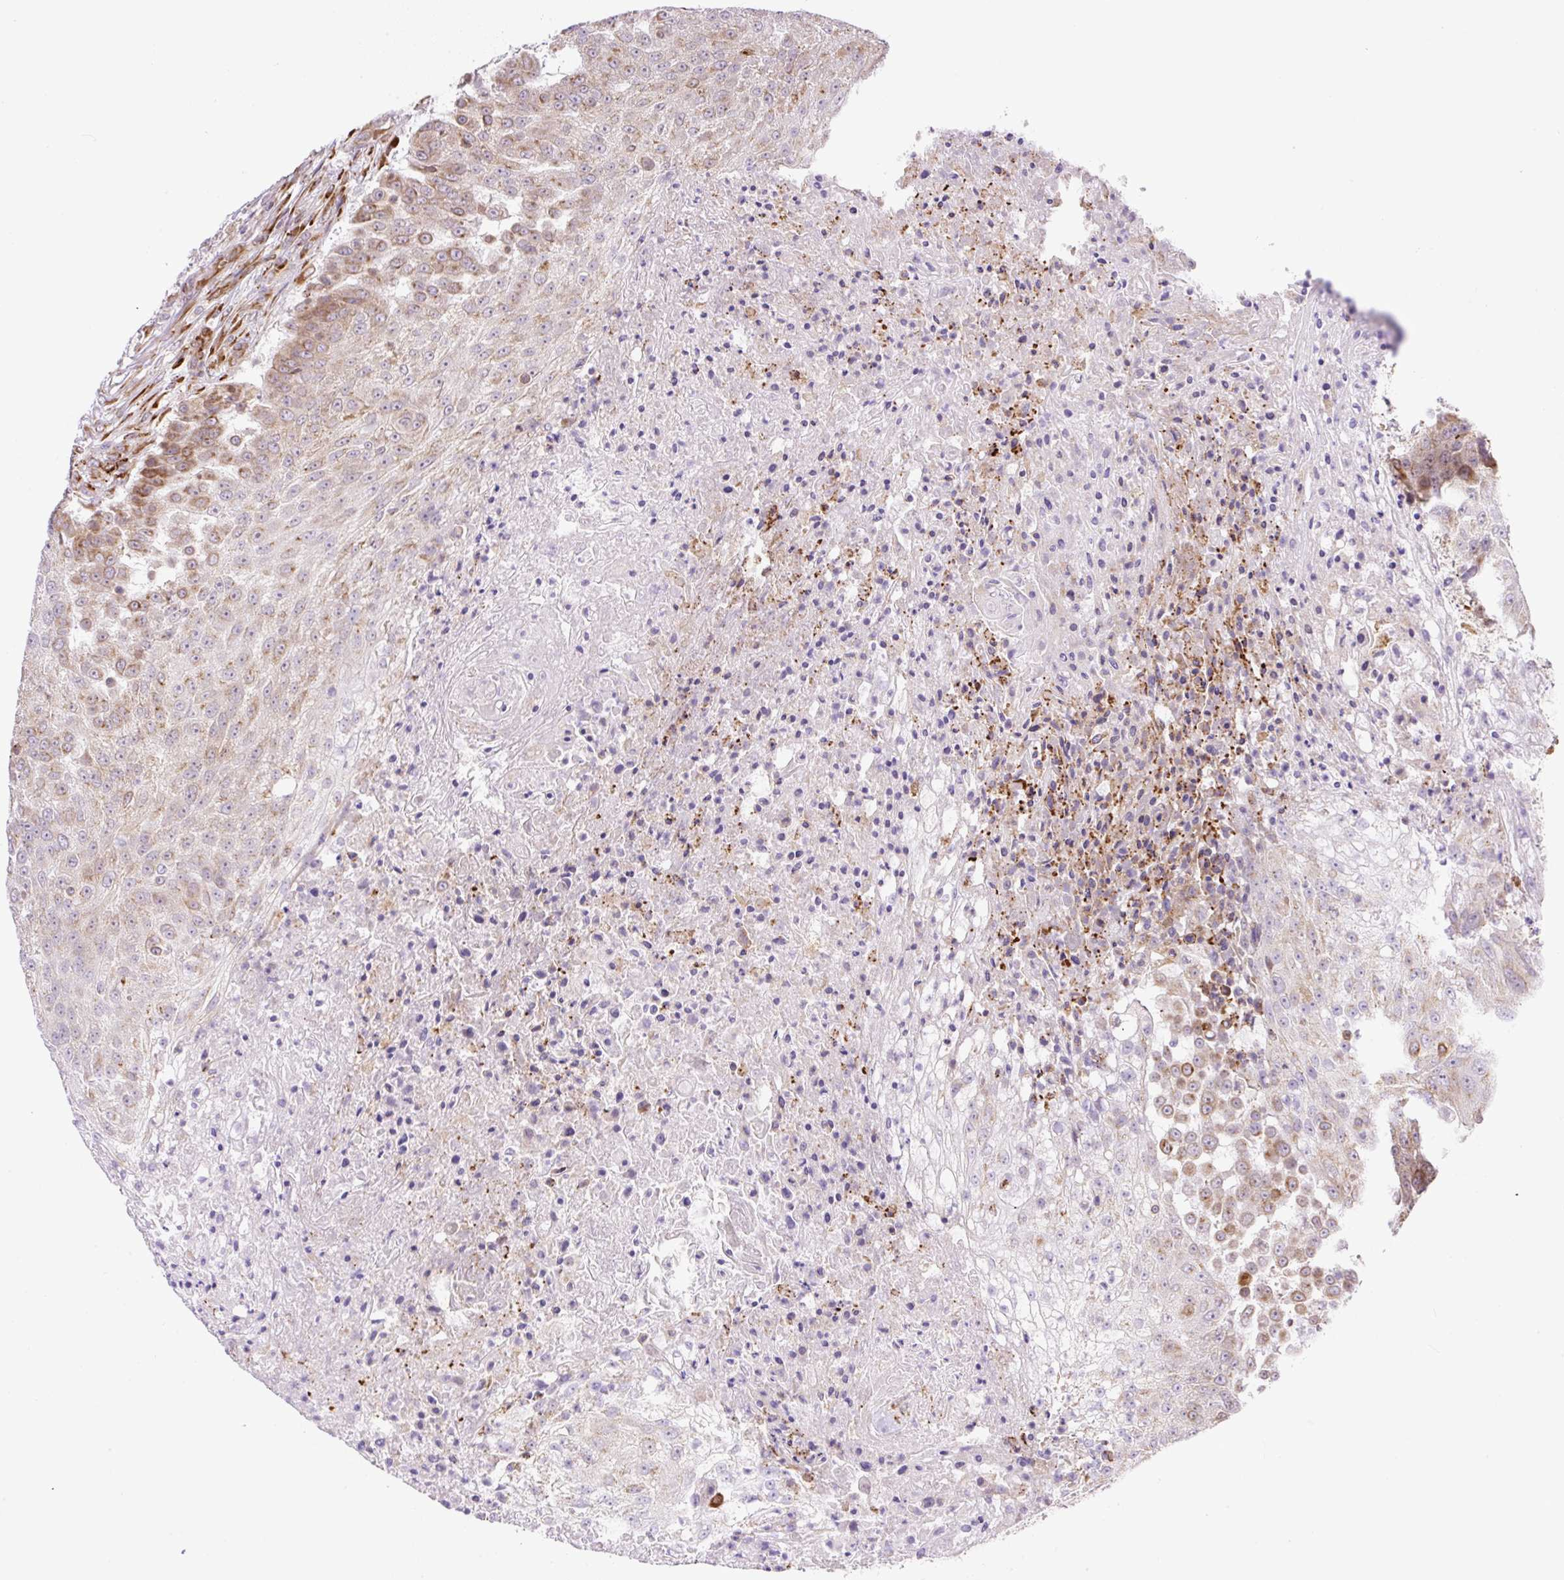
{"staining": {"intensity": "moderate", "quantity": "25%-75%", "location": "cytoplasmic/membranous"}, "tissue": "urothelial cancer", "cell_type": "Tumor cells", "image_type": "cancer", "snomed": [{"axis": "morphology", "description": "Urothelial carcinoma, High grade"}, {"axis": "topography", "description": "Urinary bladder"}], "caption": "The histopathology image demonstrates staining of urothelial carcinoma (high-grade), revealing moderate cytoplasmic/membranous protein positivity (brown color) within tumor cells. The protein is stained brown, and the nuclei are stained in blue (DAB (3,3'-diaminobenzidine) IHC with brightfield microscopy, high magnification).", "gene": "RAB30", "patient": {"sex": "female", "age": 63}}